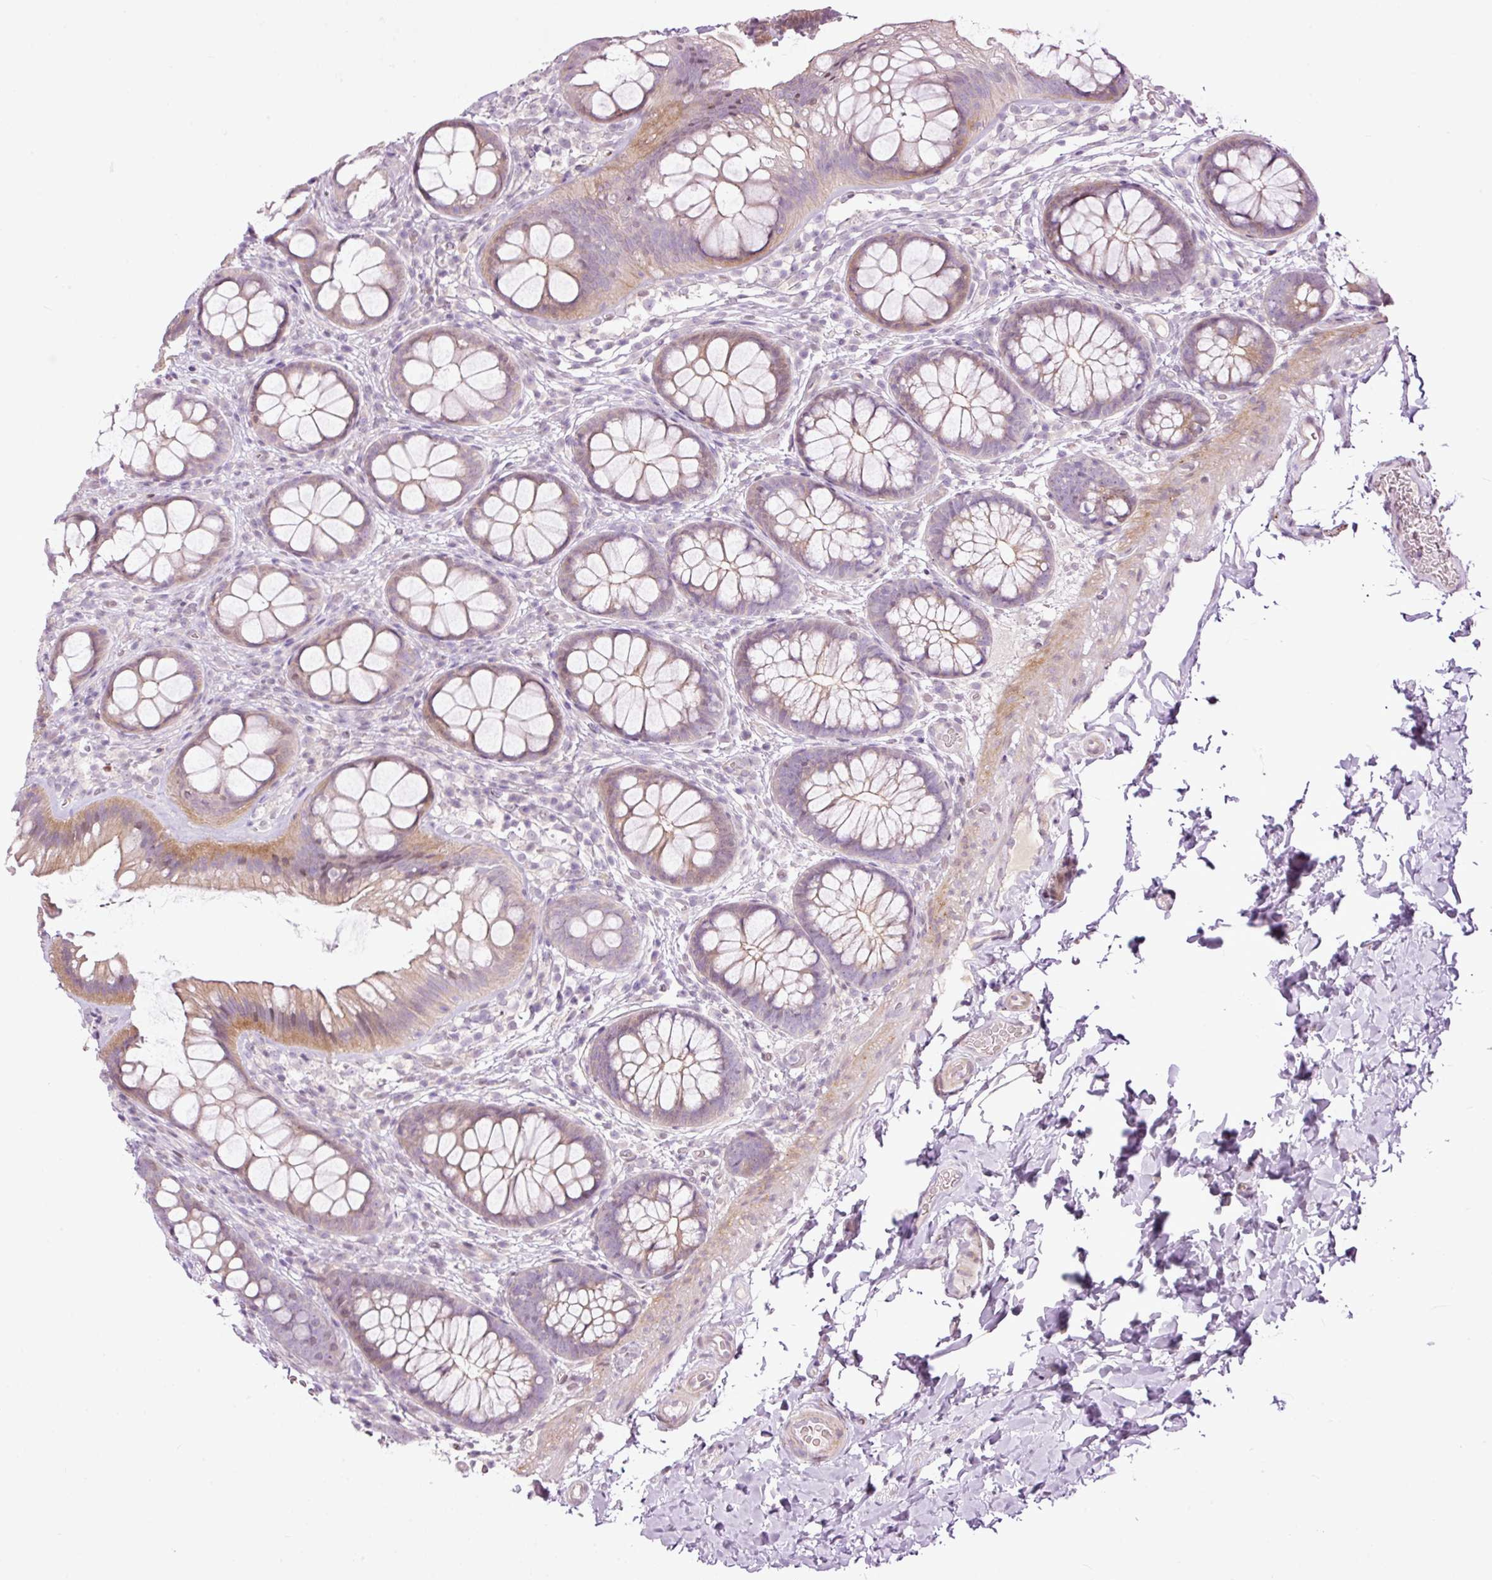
{"staining": {"intensity": "weak", "quantity": "25%-75%", "location": "cytoplasmic/membranous"}, "tissue": "colon", "cell_type": "Endothelial cells", "image_type": "normal", "snomed": [{"axis": "morphology", "description": "Normal tissue, NOS"}, {"axis": "topography", "description": "Colon"}], "caption": "IHC micrograph of normal colon stained for a protein (brown), which shows low levels of weak cytoplasmic/membranous staining in approximately 25%-75% of endothelial cells.", "gene": "FCRL4", "patient": {"sex": "male", "age": 46}}